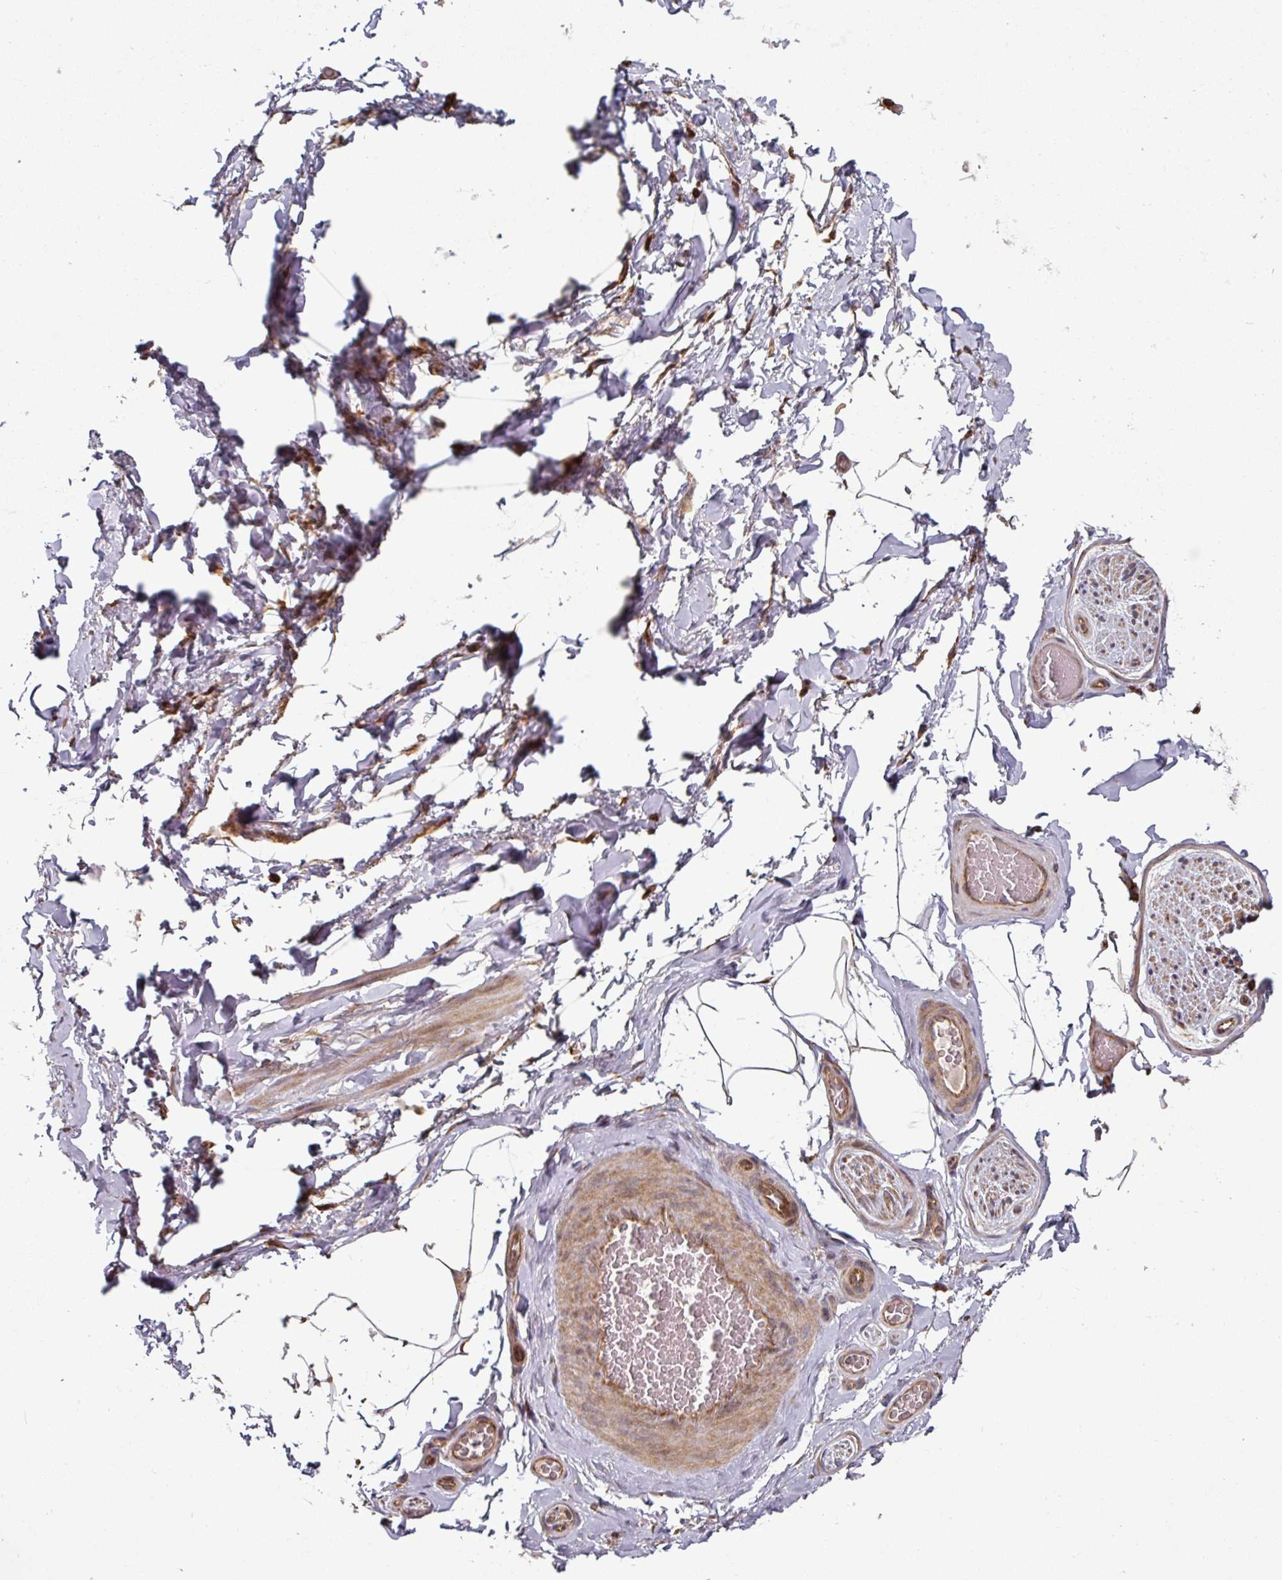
{"staining": {"intensity": "negative", "quantity": "none", "location": "none"}, "tissue": "adipose tissue", "cell_type": "Adipocytes", "image_type": "normal", "snomed": [{"axis": "morphology", "description": "Normal tissue, NOS"}, {"axis": "topography", "description": "Vascular tissue"}, {"axis": "topography", "description": "Peripheral nerve tissue"}], "caption": "Protein analysis of normal adipose tissue shows no significant staining in adipocytes.", "gene": "RAB5A", "patient": {"sex": "male", "age": 41}}